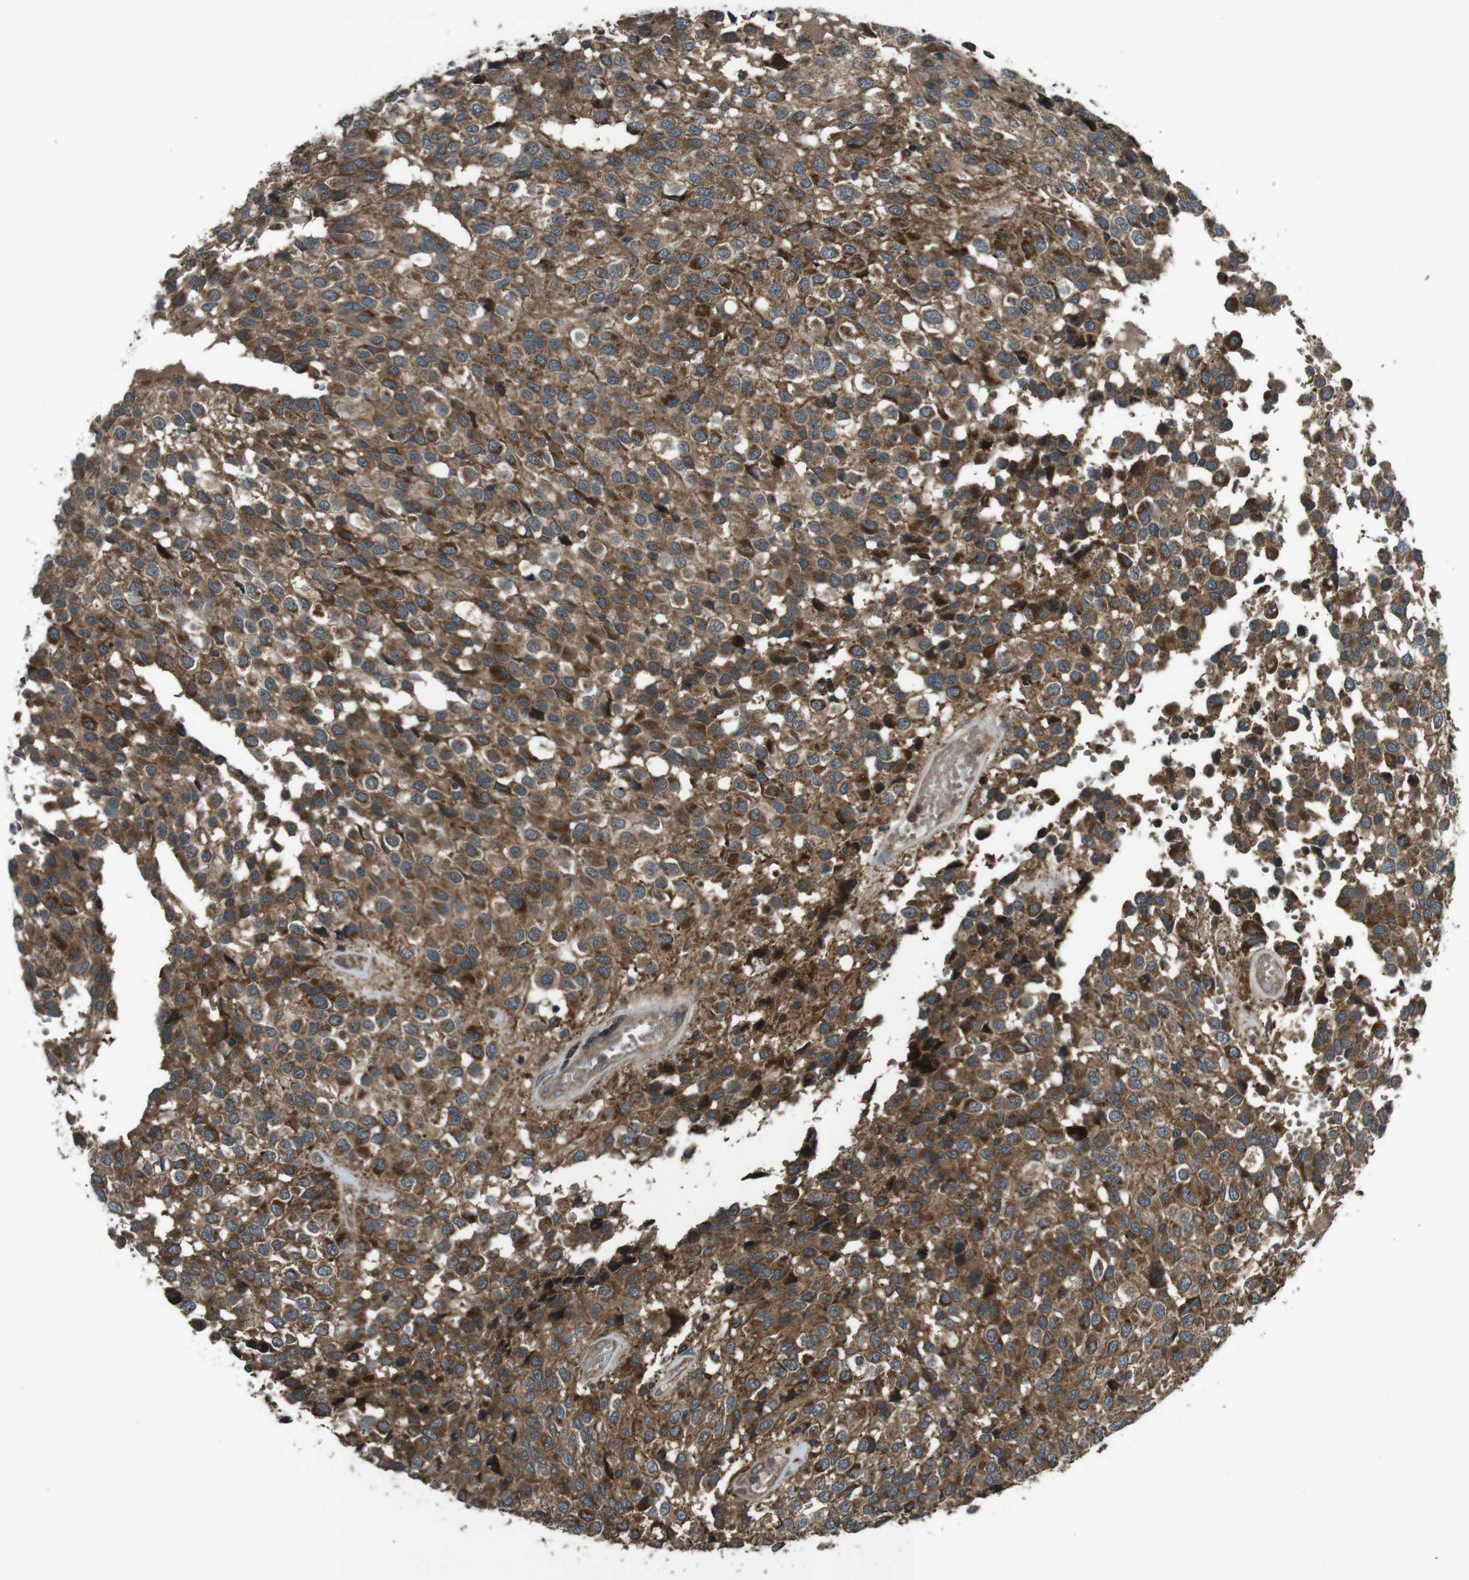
{"staining": {"intensity": "strong", "quantity": ">75%", "location": "cytoplasmic/membranous"}, "tissue": "glioma", "cell_type": "Tumor cells", "image_type": "cancer", "snomed": [{"axis": "morphology", "description": "Glioma, malignant, High grade"}, {"axis": "topography", "description": "Brain"}], "caption": "Glioma stained with DAB (3,3'-diaminobenzidine) immunohistochemistry shows high levels of strong cytoplasmic/membranous positivity in about >75% of tumor cells. (IHC, brightfield microscopy, high magnification).", "gene": "SLC27A4", "patient": {"sex": "male", "age": 32}}